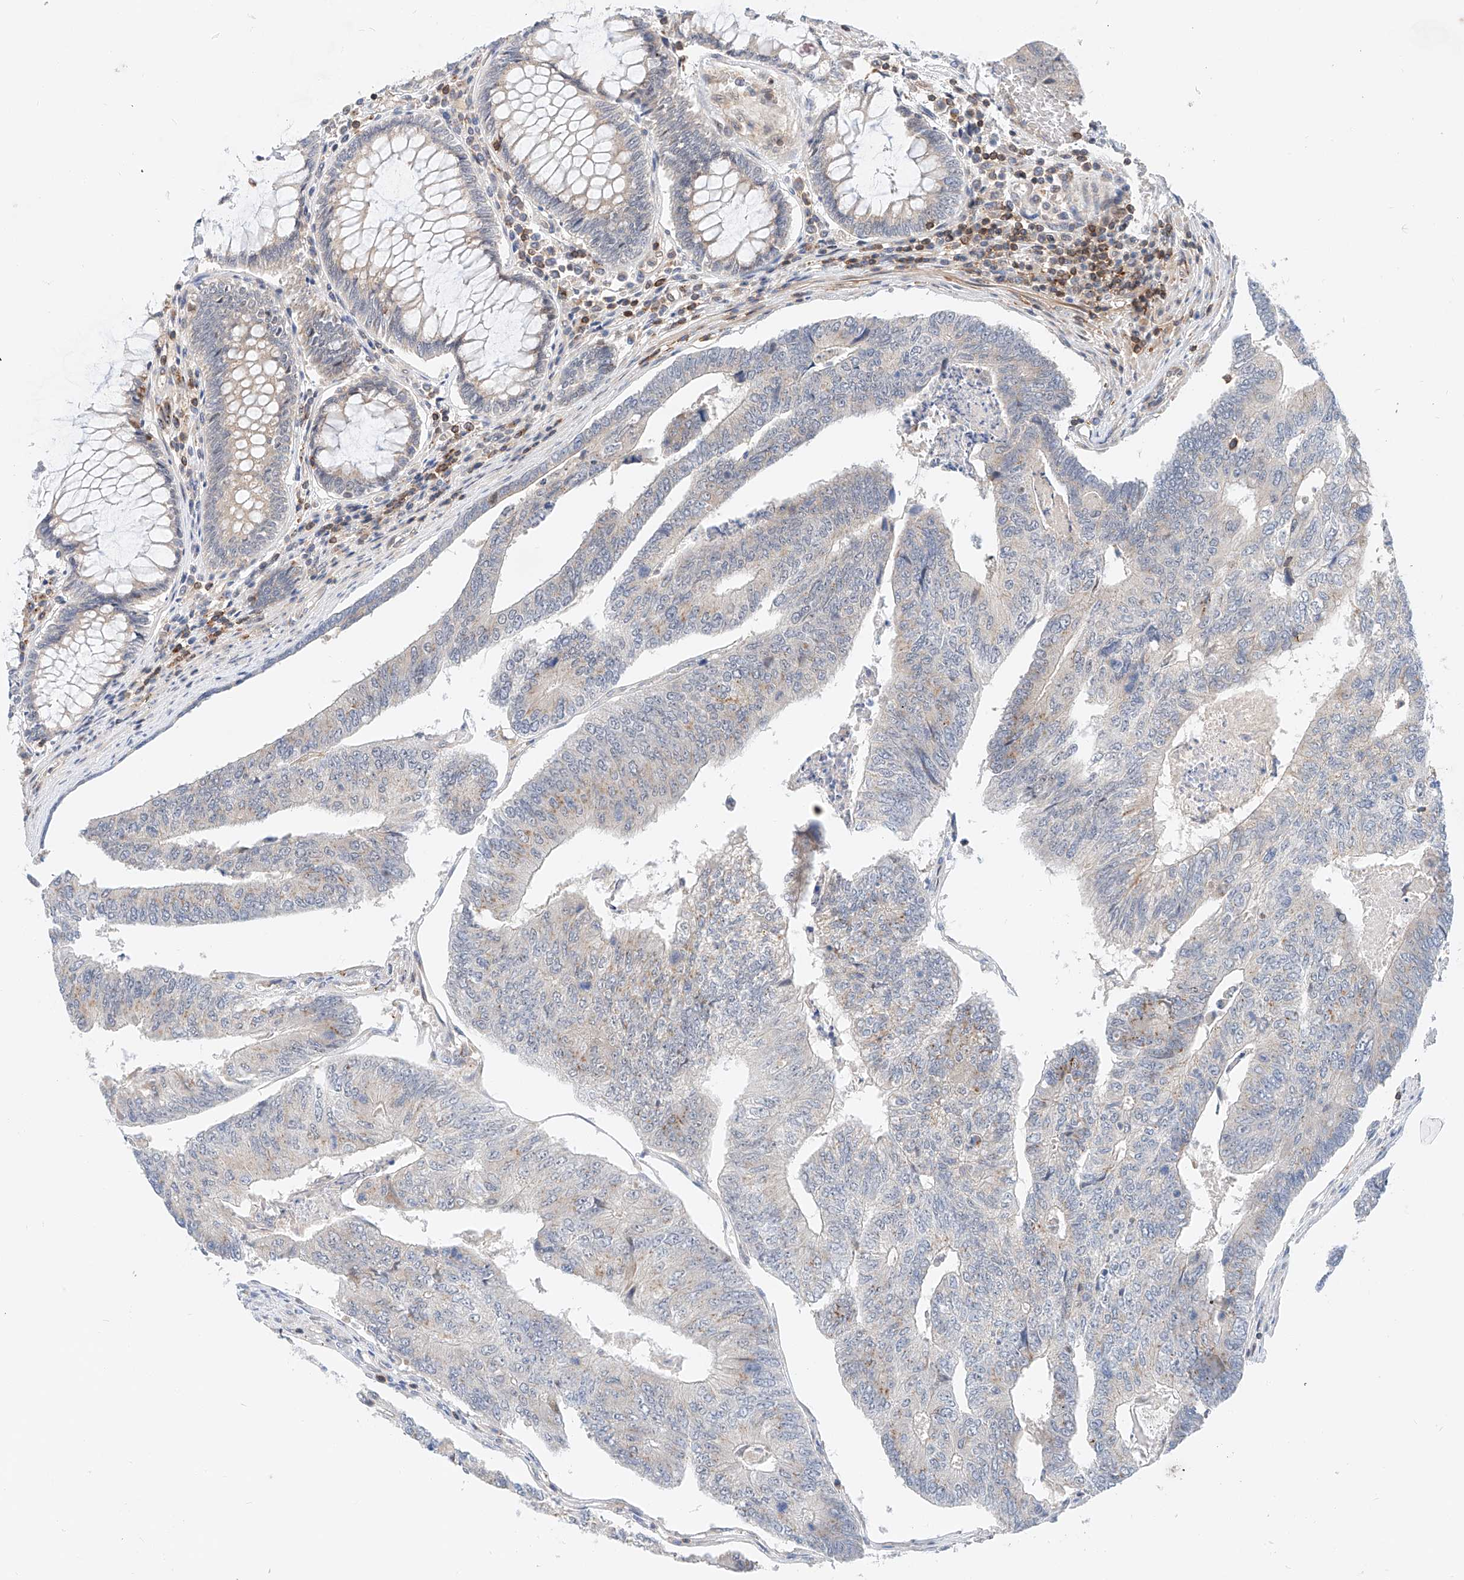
{"staining": {"intensity": "weak", "quantity": "<25%", "location": "cytoplasmic/membranous"}, "tissue": "colorectal cancer", "cell_type": "Tumor cells", "image_type": "cancer", "snomed": [{"axis": "morphology", "description": "Adenocarcinoma, NOS"}, {"axis": "topography", "description": "Colon"}], "caption": "An IHC histopathology image of colorectal cancer (adenocarcinoma) is shown. There is no staining in tumor cells of colorectal cancer (adenocarcinoma). The staining is performed using DAB brown chromogen with nuclei counter-stained in using hematoxylin.", "gene": "MFN2", "patient": {"sex": "female", "age": 67}}